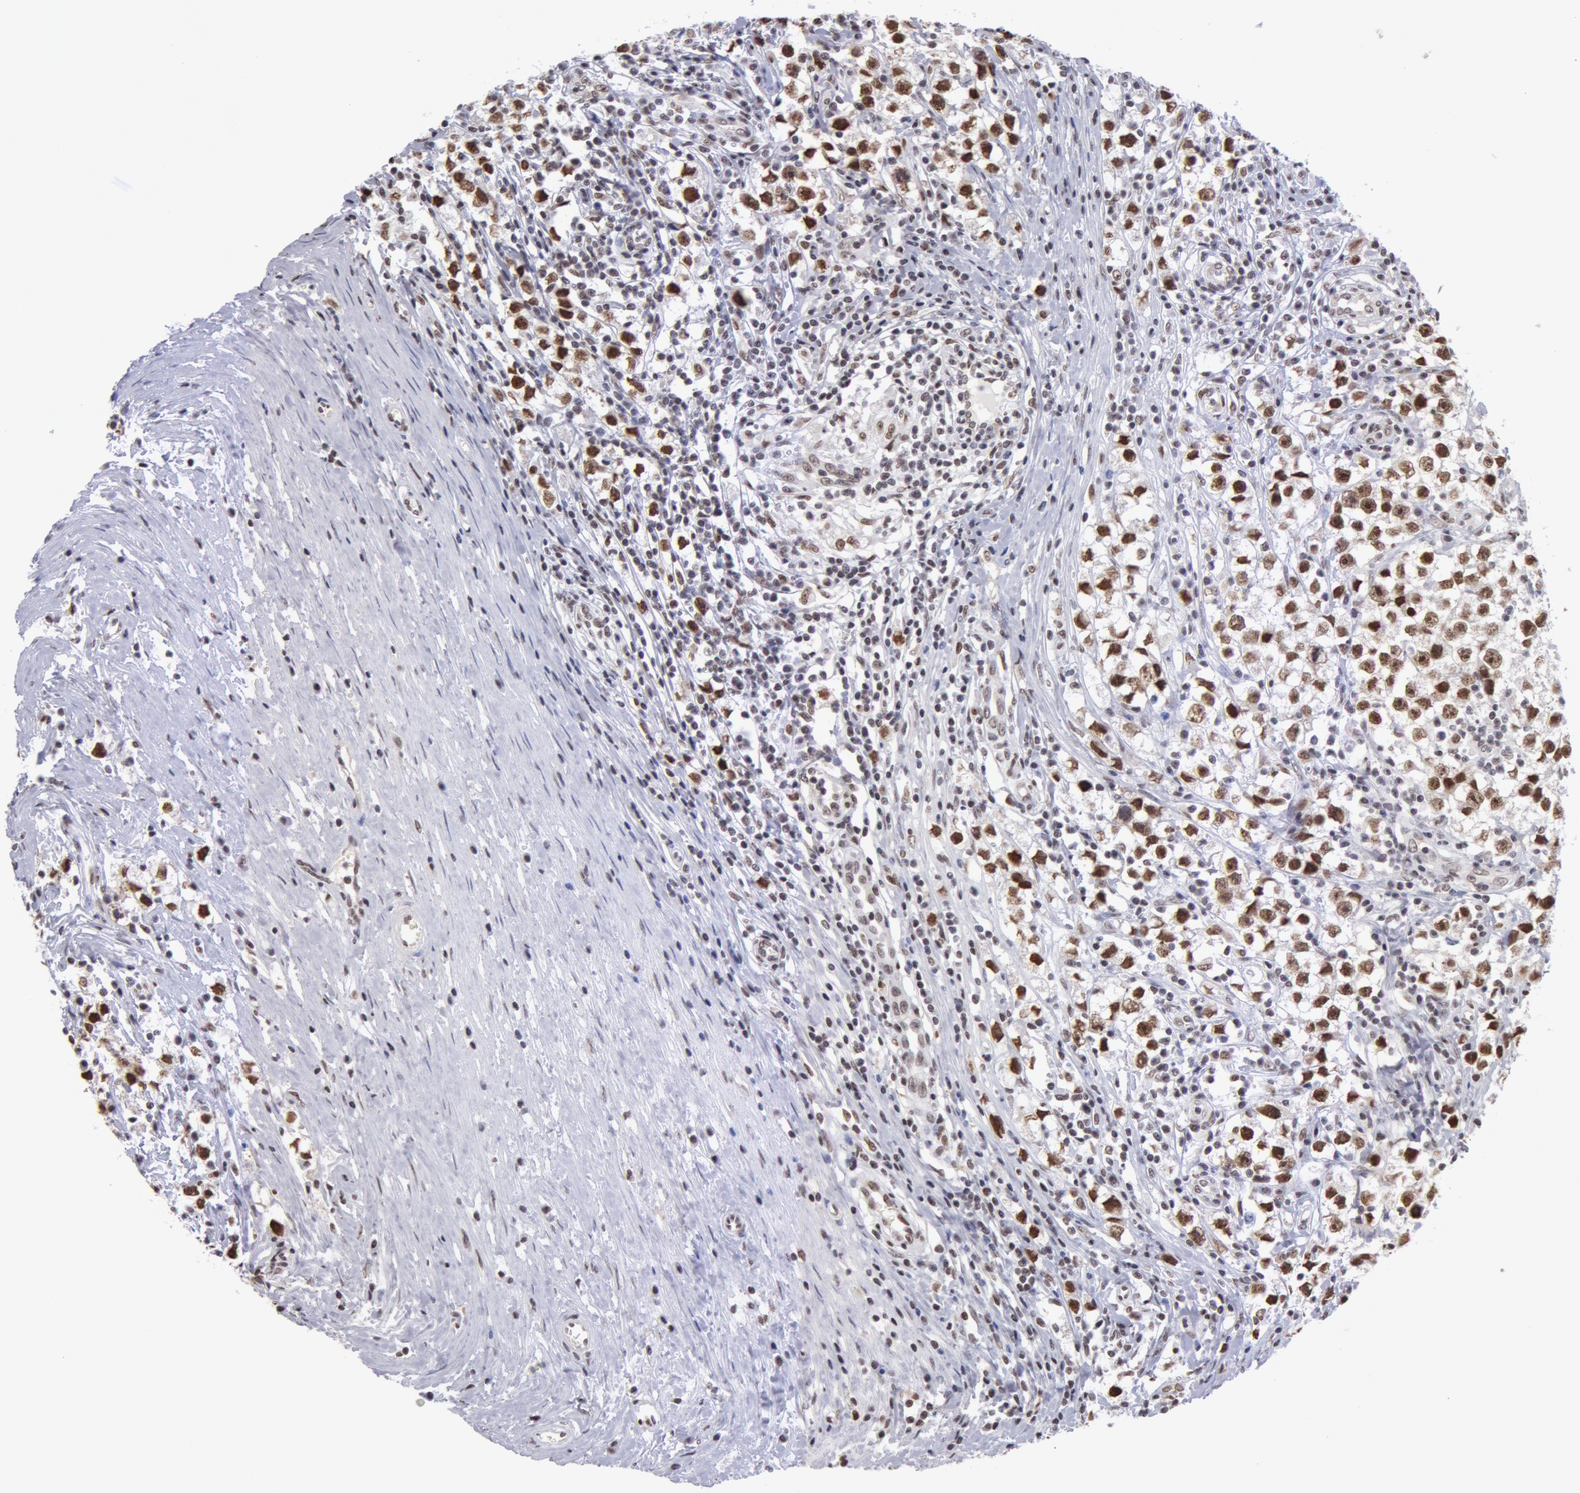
{"staining": {"intensity": "strong", "quantity": "25%-75%", "location": "nuclear"}, "tissue": "testis cancer", "cell_type": "Tumor cells", "image_type": "cancer", "snomed": [{"axis": "morphology", "description": "Seminoma, NOS"}, {"axis": "topography", "description": "Testis"}], "caption": "IHC histopathology image of neoplastic tissue: testis seminoma stained using immunohistochemistry exhibits high levels of strong protein expression localized specifically in the nuclear of tumor cells, appearing as a nuclear brown color.", "gene": "VRTN", "patient": {"sex": "male", "age": 35}}